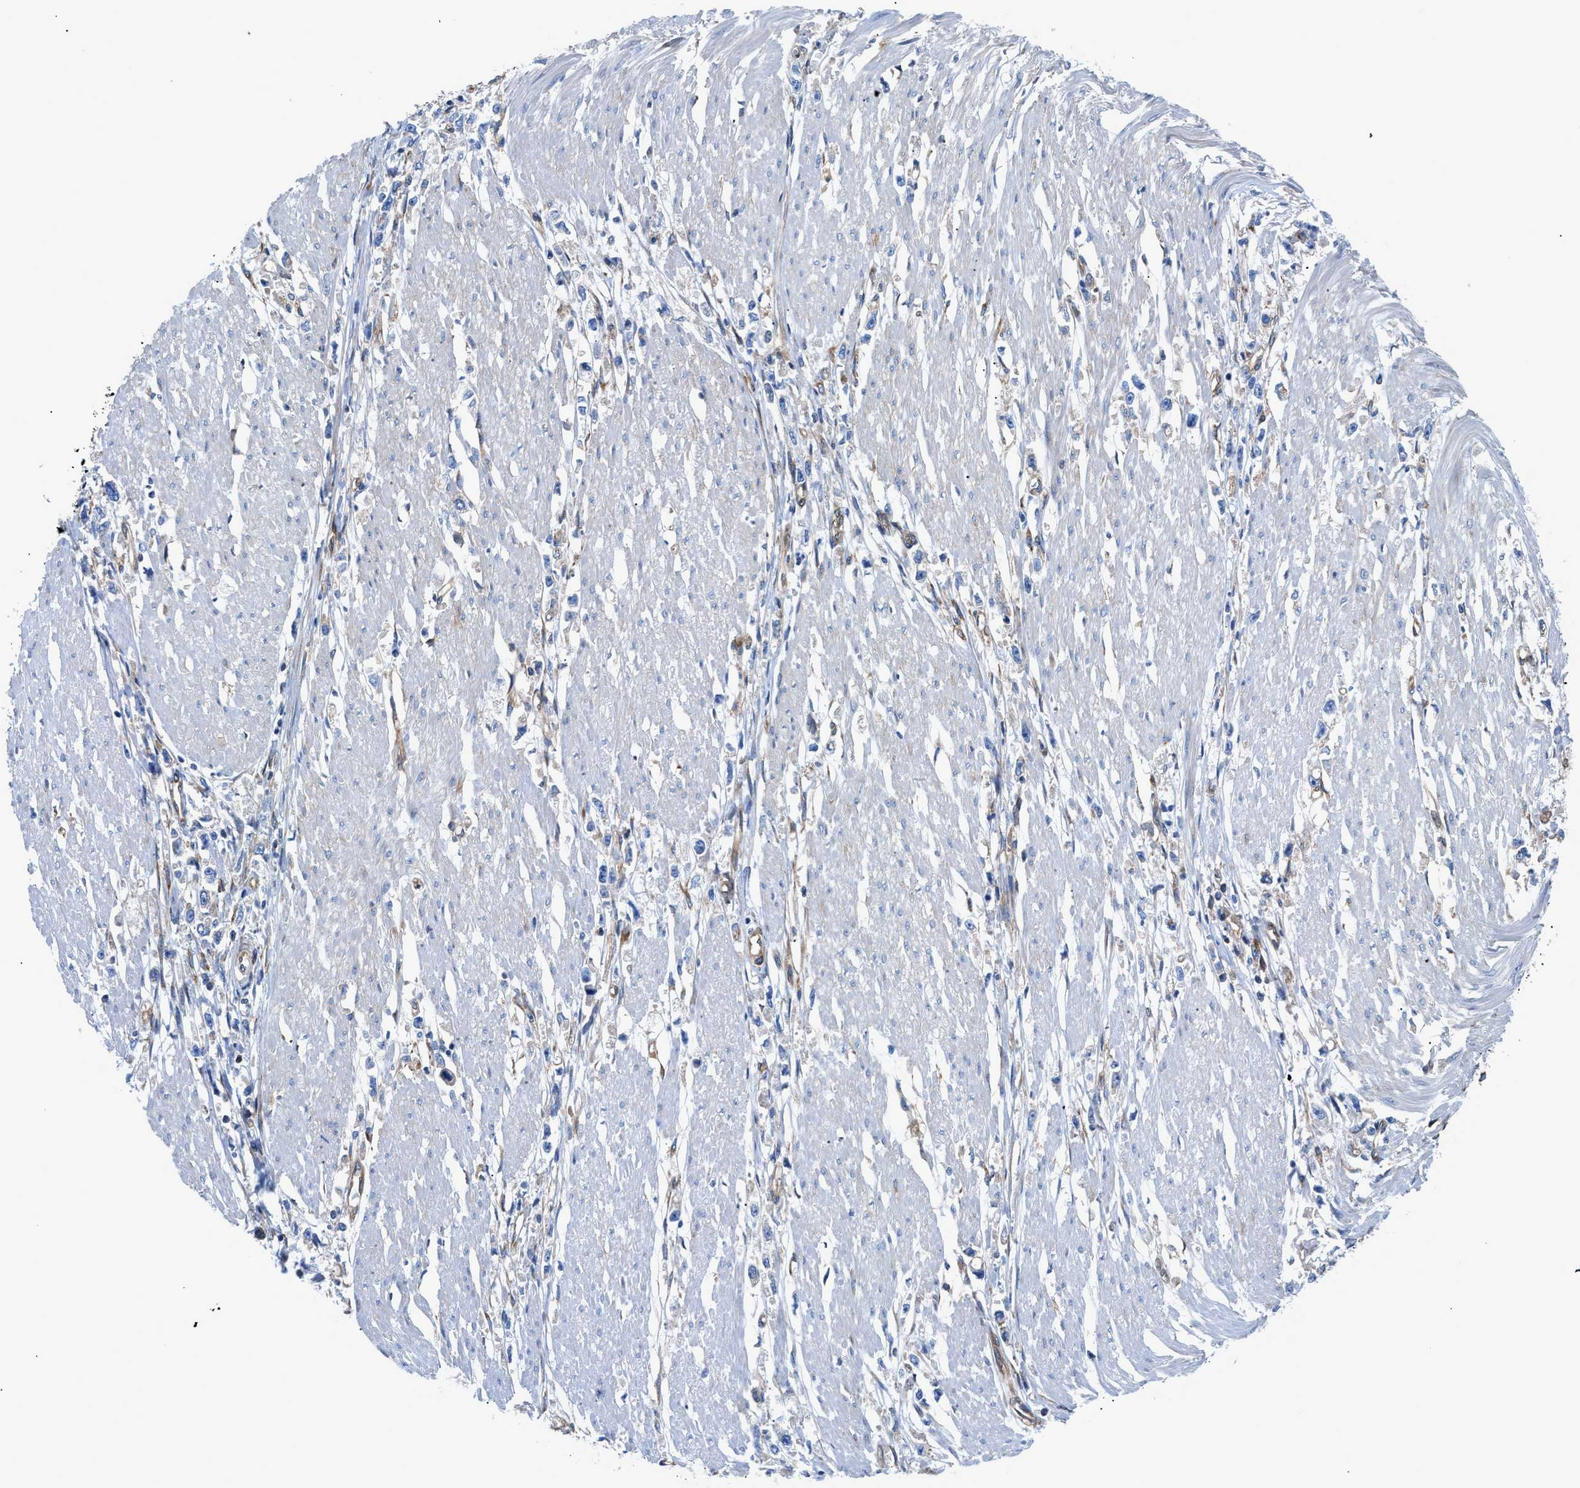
{"staining": {"intensity": "weak", "quantity": "<25%", "location": "cytoplasmic/membranous"}, "tissue": "stomach cancer", "cell_type": "Tumor cells", "image_type": "cancer", "snomed": [{"axis": "morphology", "description": "Adenocarcinoma, NOS"}, {"axis": "topography", "description": "Stomach"}], "caption": "DAB (3,3'-diaminobenzidine) immunohistochemical staining of stomach adenocarcinoma exhibits no significant positivity in tumor cells. (Brightfield microscopy of DAB immunohistochemistry (IHC) at high magnification).", "gene": "DMAC1", "patient": {"sex": "female", "age": 59}}